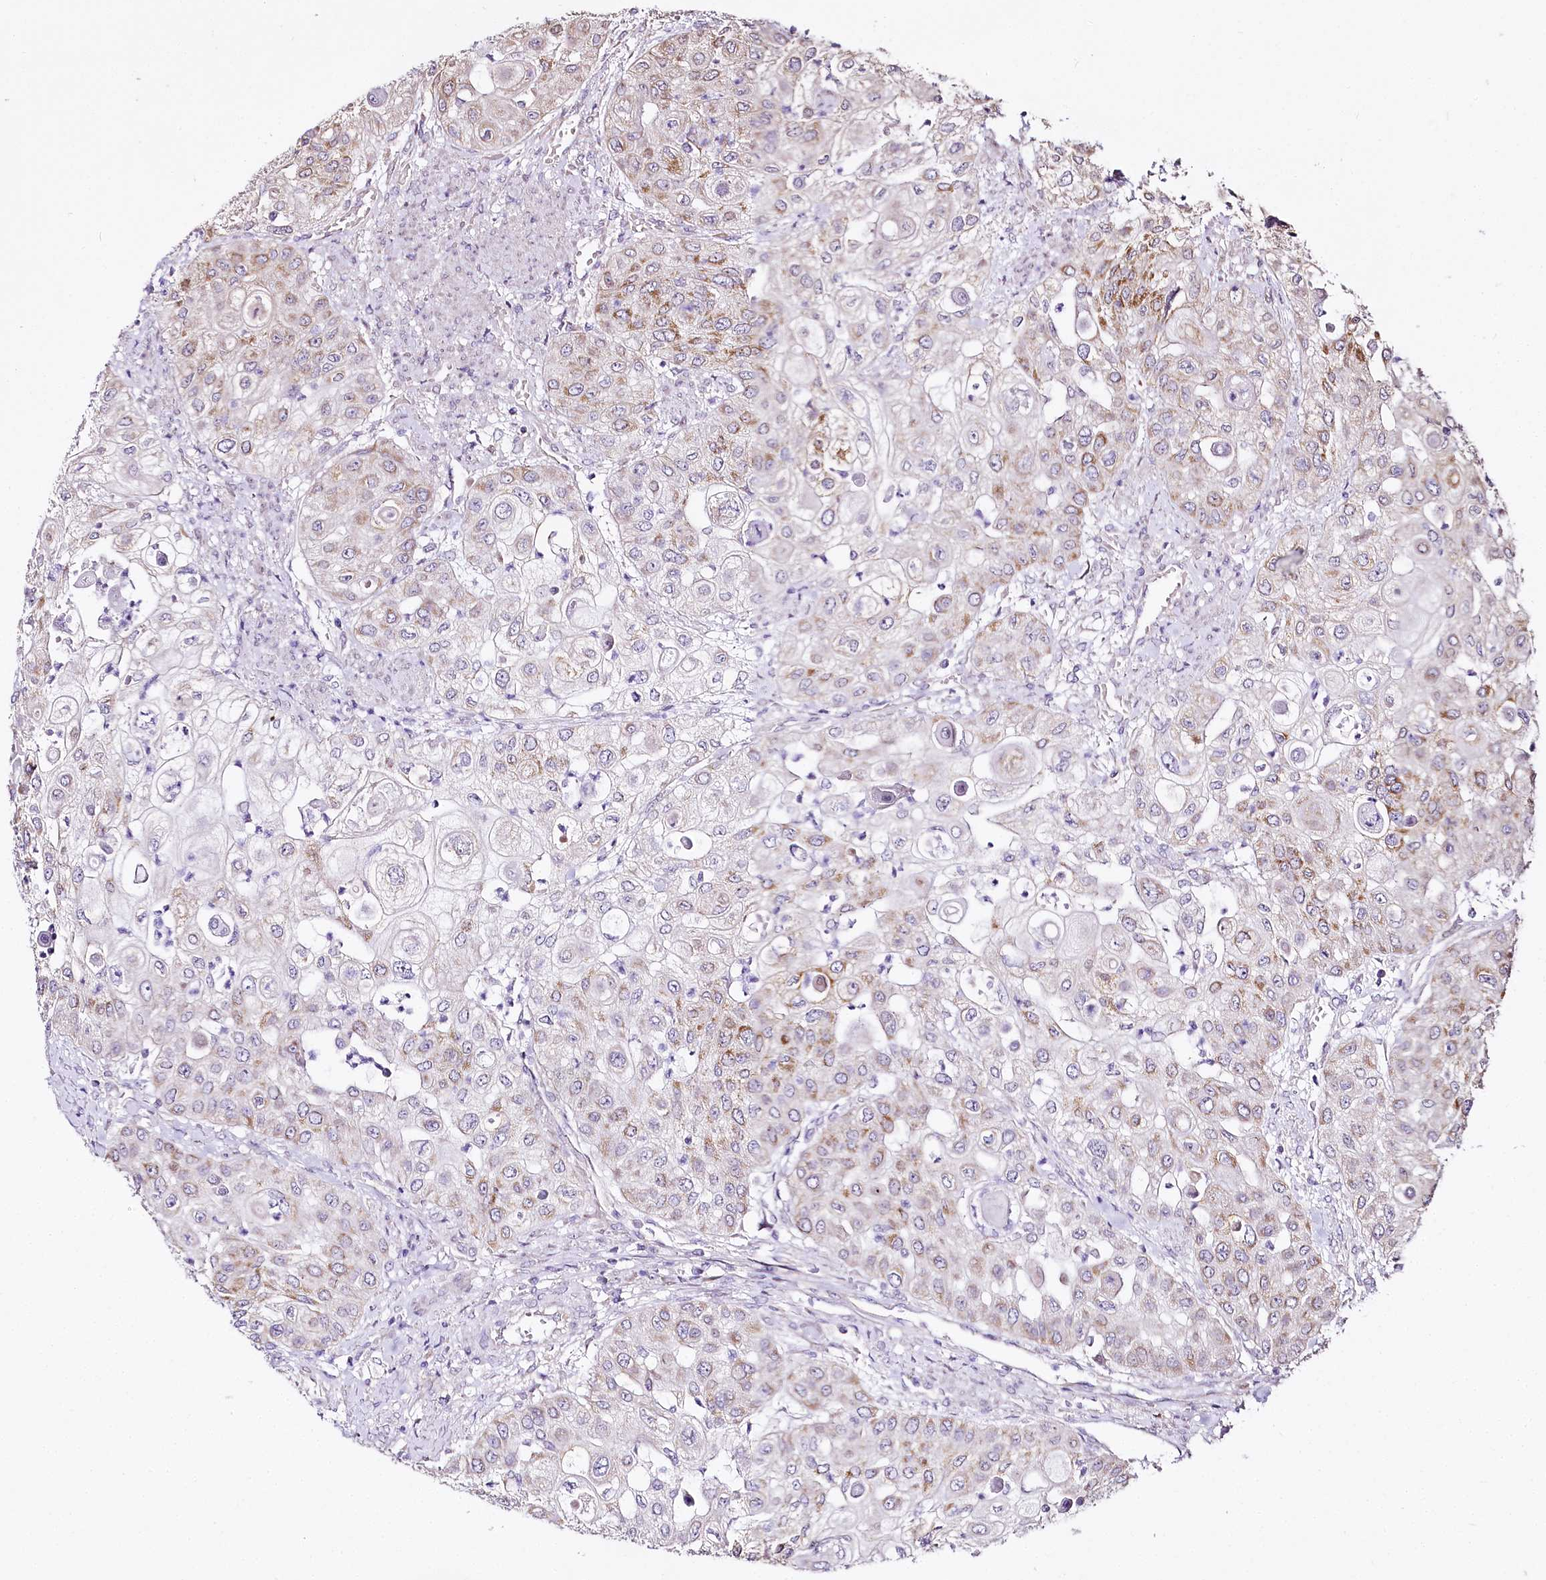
{"staining": {"intensity": "moderate", "quantity": "<25%", "location": "cytoplasmic/membranous"}, "tissue": "urothelial cancer", "cell_type": "Tumor cells", "image_type": "cancer", "snomed": [{"axis": "morphology", "description": "Urothelial carcinoma, High grade"}, {"axis": "topography", "description": "Urinary bladder"}], "caption": "Urothelial carcinoma (high-grade) stained with a protein marker exhibits moderate staining in tumor cells.", "gene": "ZNF226", "patient": {"sex": "female", "age": 79}}